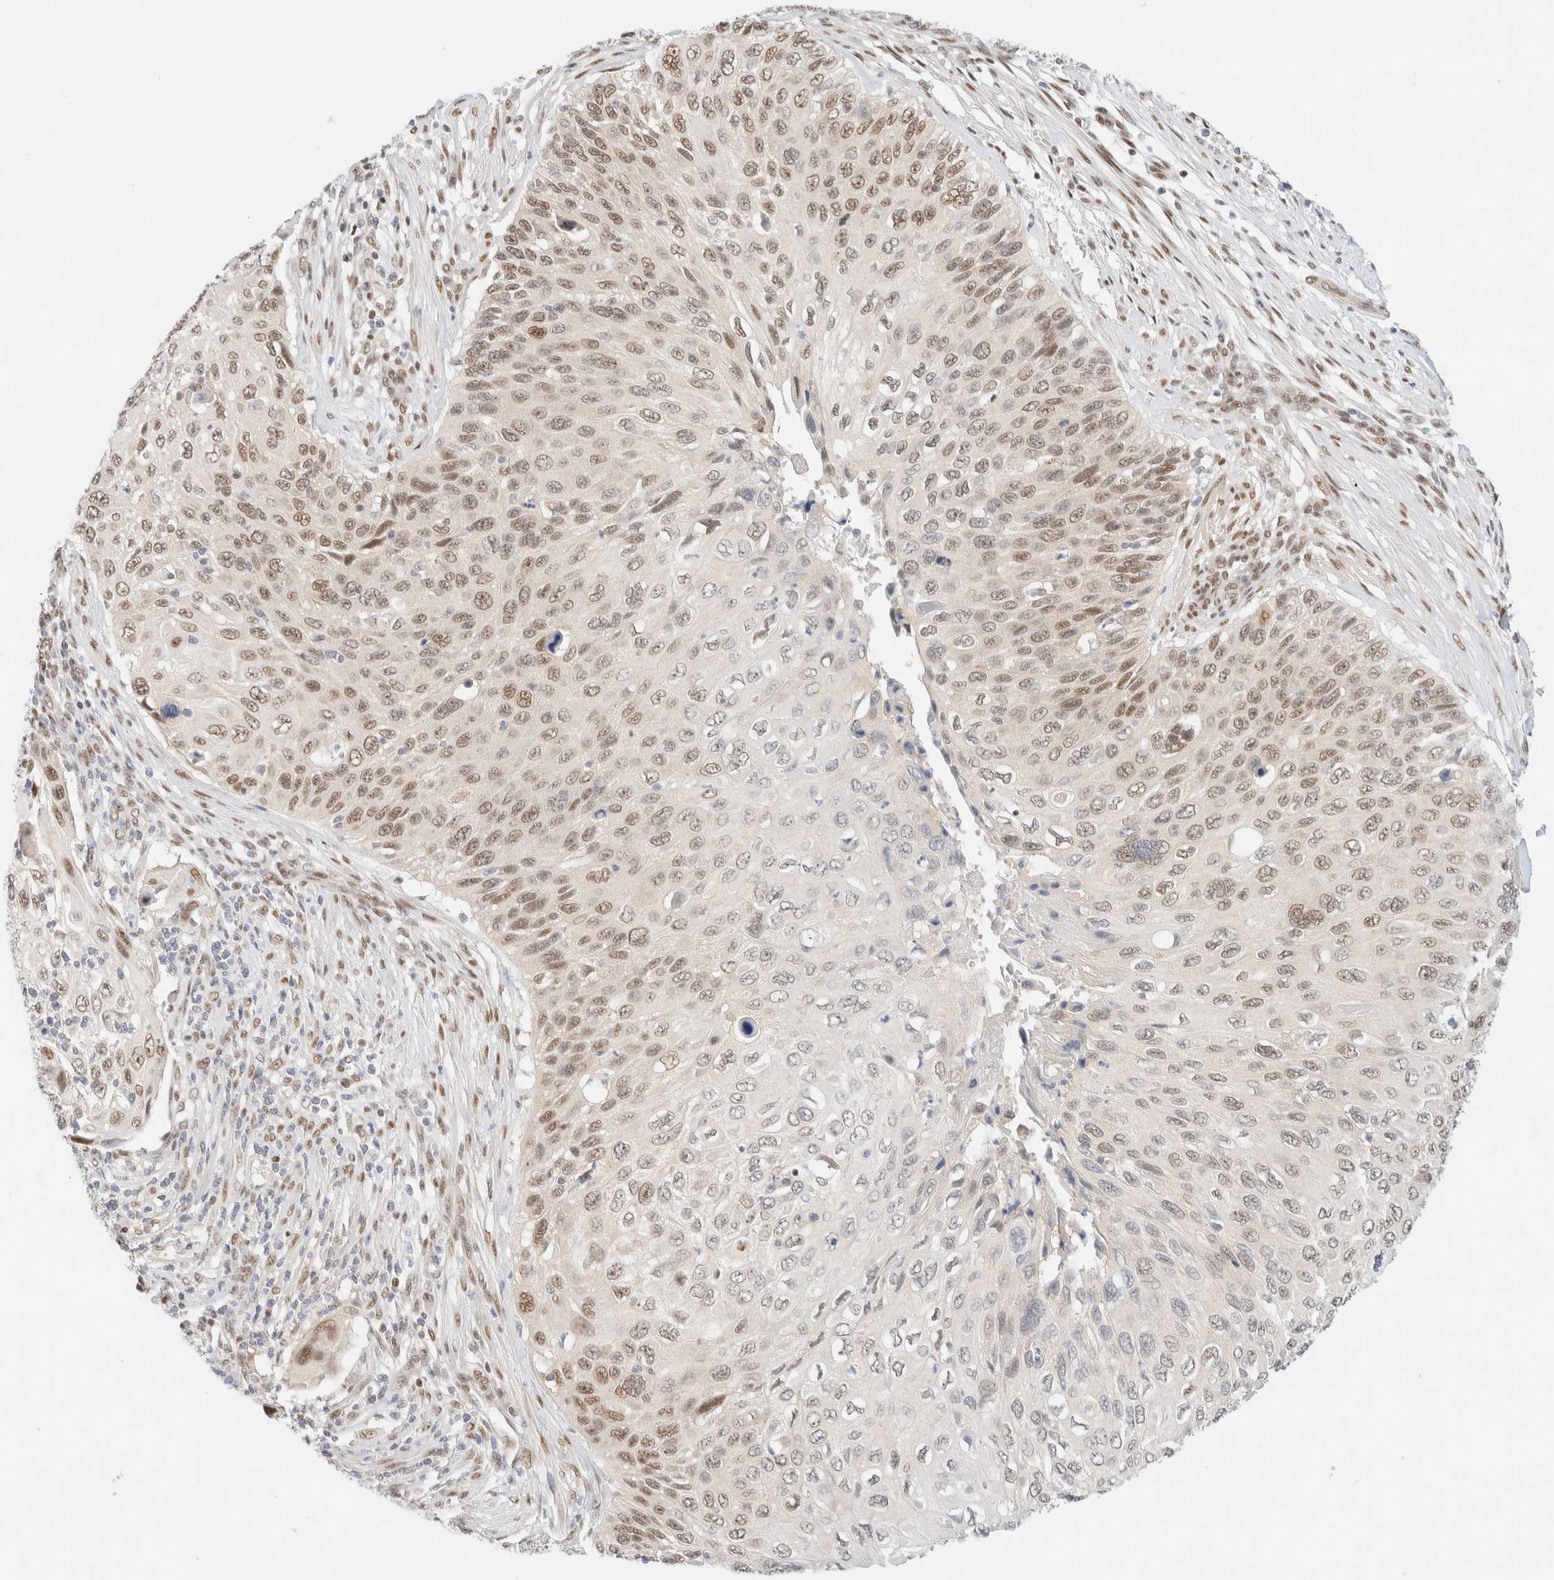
{"staining": {"intensity": "moderate", "quantity": ">75%", "location": "nuclear"}, "tissue": "cervical cancer", "cell_type": "Tumor cells", "image_type": "cancer", "snomed": [{"axis": "morphology", "description": "Squamous cell carcinoma, NOS"}, {"axis": "topography", "description": "Cervix"}], "caption": "Brown immunohistochemical staining in human cervical cancer reveals moderate nuclear expression in about >75% of tumor cells. Ihc stains the protein of interest in brown and the nuclei are stained blue.", "gene": "PYGO2", "patient": {"sex": "female", "age": 70}}